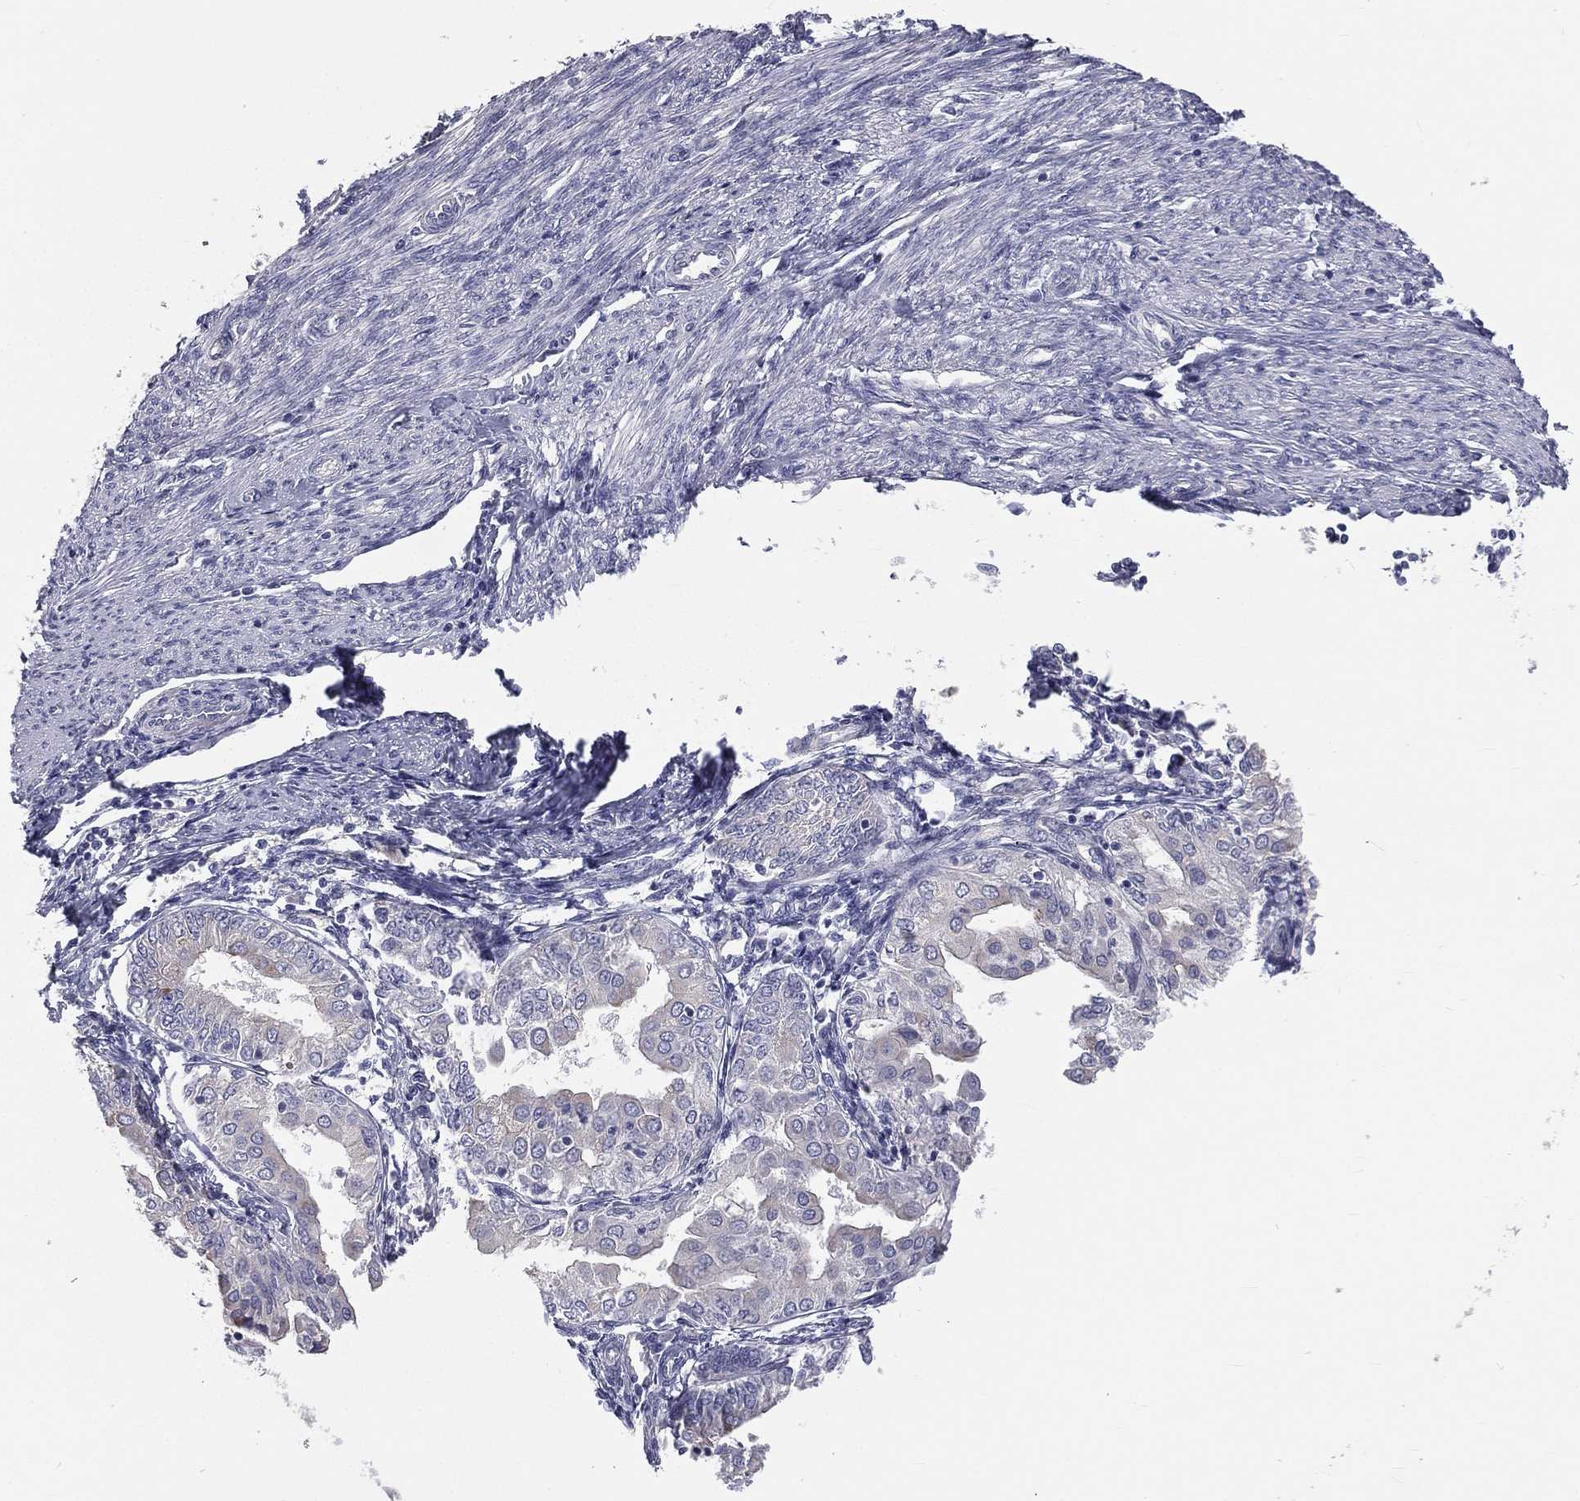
{"staining": {"intensity": "negative", "quantity": "none", "location": "none"}, "tissue": "endometrial cancer", "cell_type": "Tumor cells", "image_type": "cancer", "snomed": [{"axis": "morphology", "description": "Adenocarcinoma, NOS"}, {"axis": "topography", "description": "Endometrium"}], "caption": "An IHC micrograph of endometrial cancer (adenocarcinoma) is shown. There is no staining in tumor cells of endometrial cancer (adenocarcinoma).", "gene": "MUC13", "patient": {"sex": "female", "age": 68}}